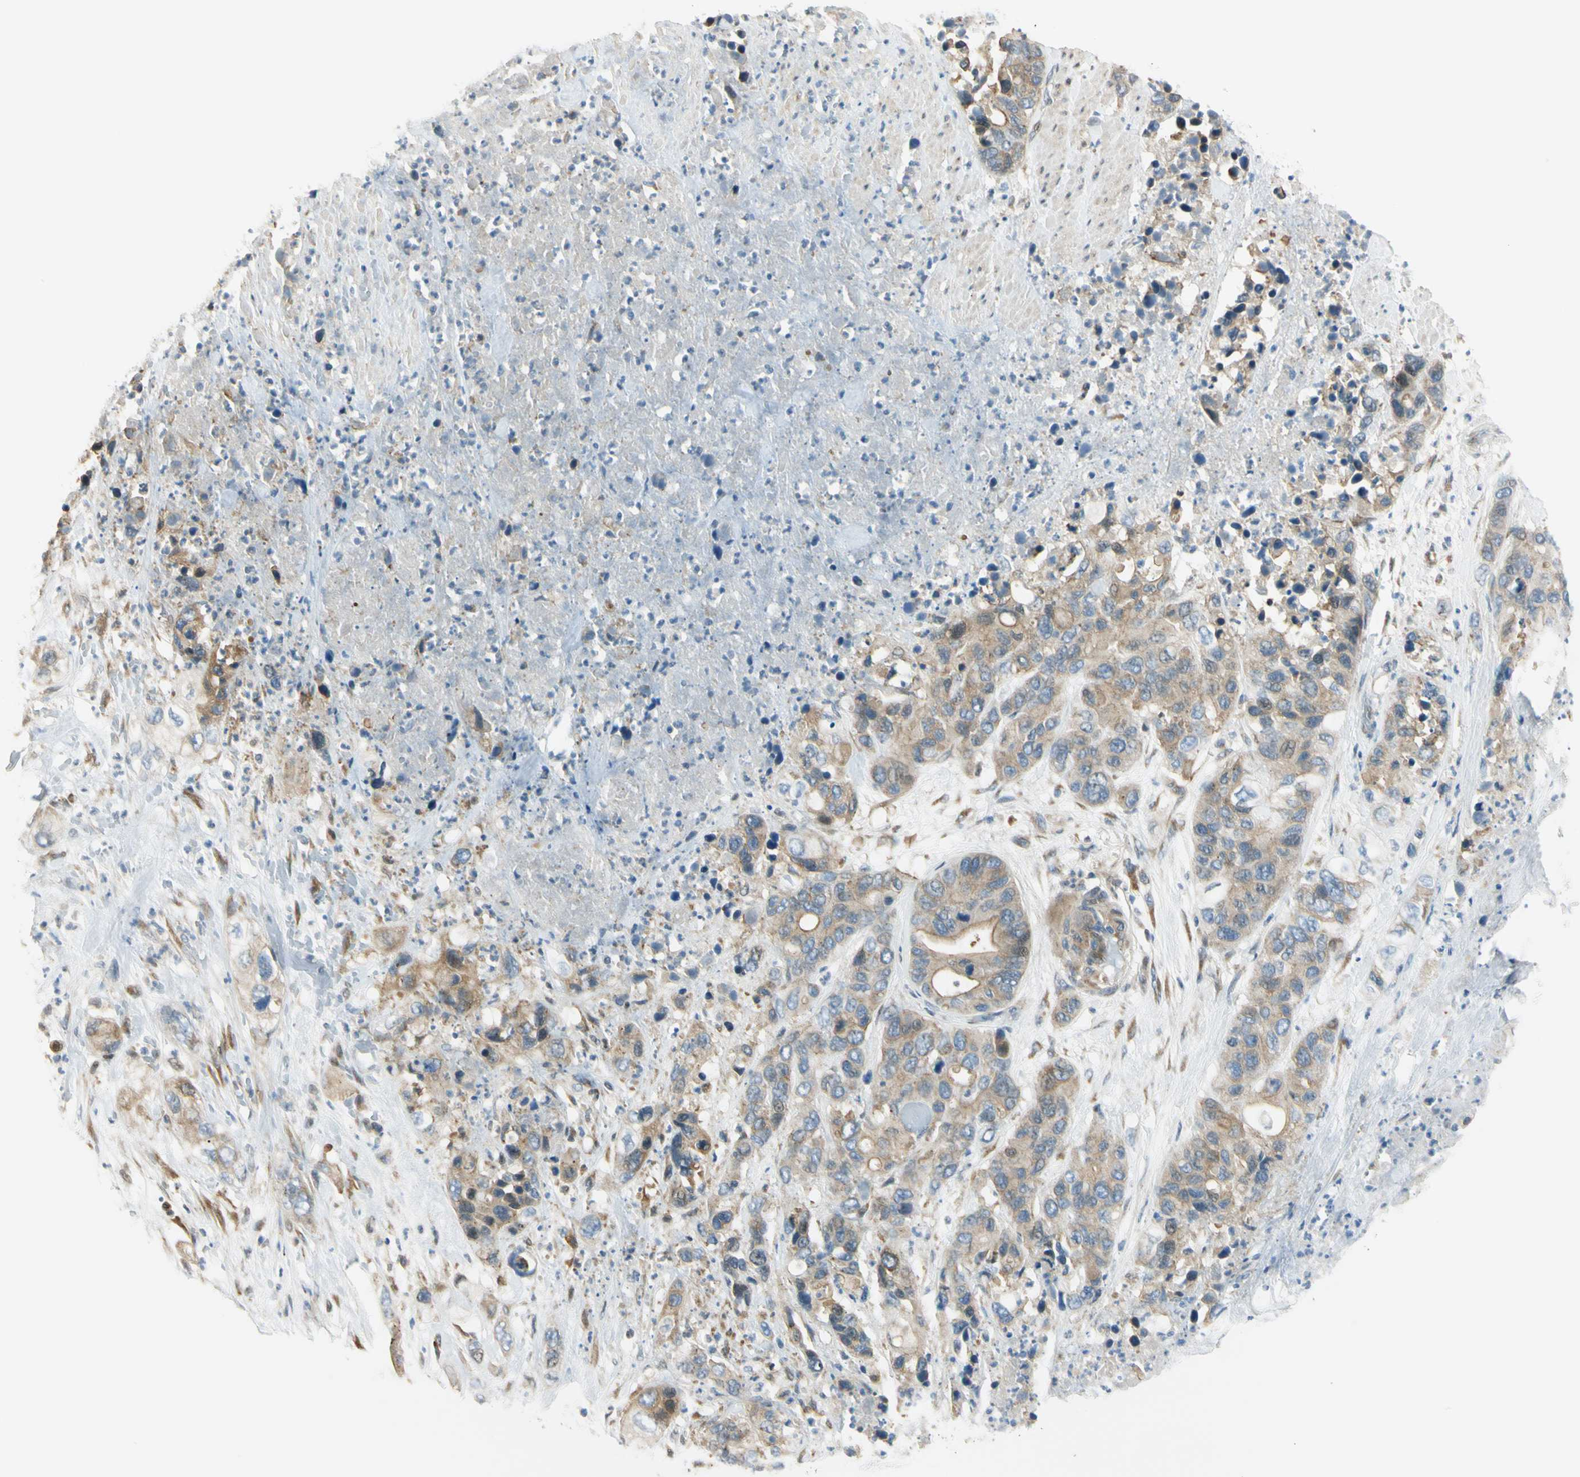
{"staining": {"intensity": "weak", "quantity": ">75%", "location": "cytoplasmic/membranous"}, "tissue": "pancreatic cancer", "cell_type": "Tumor cells", "image_type": "cancer", "snomed": [{"axis": "morphology", "description": "Adenocarcinoma, NOS"}, {"axis": "topography", "description": "Pancreas"}], "caption": "IHC histopathology image of neoplastic tissue: human pancreatic cancer stained using immunohistochemistry demonstrates low levels of weak protein expression localized specifically in the cytoplasmic/membranous of tumor cells, appearing as a cytoplasmic/membranous brown color.", "gene": "NPDC1", "patient": {"sex": "female", "age": 71}}